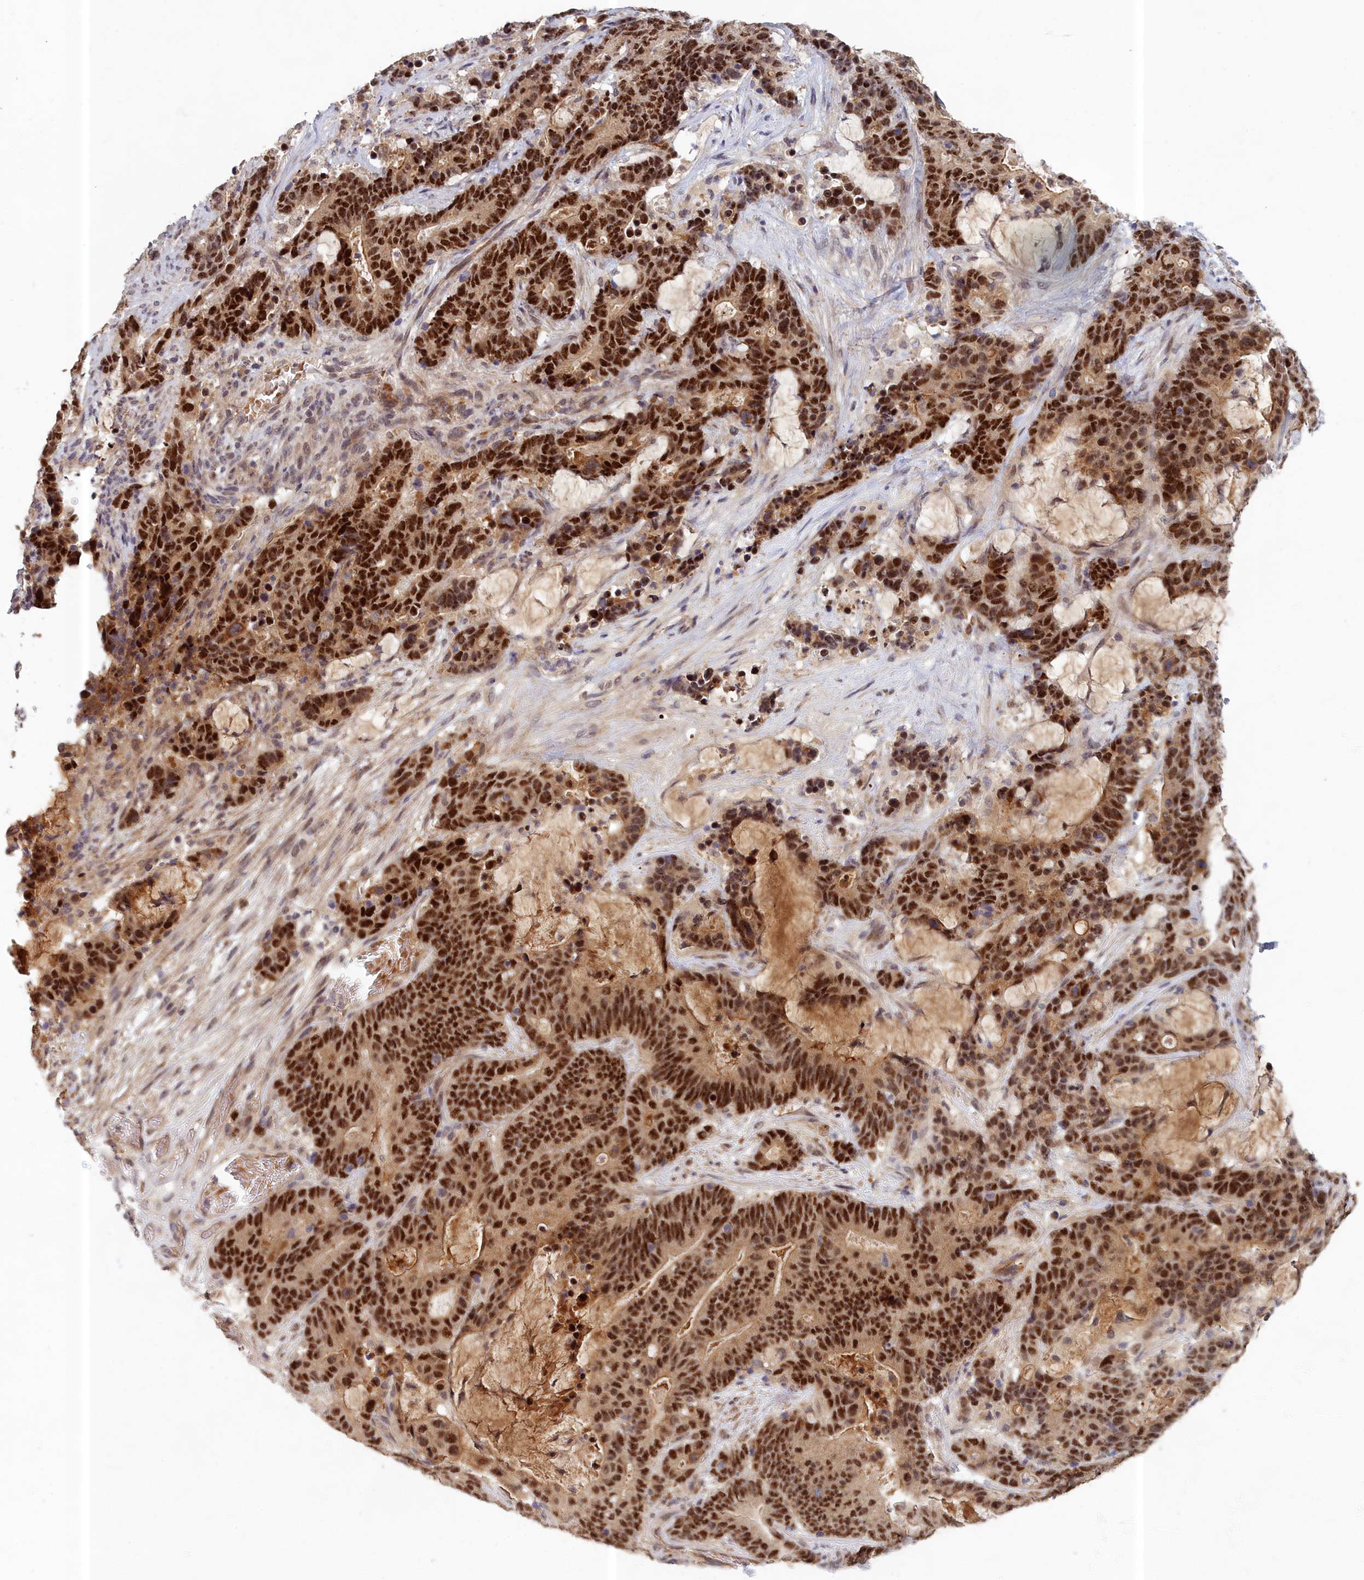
{"staining": {"intensity": "strong", "quantity": ">75%", "location": "cytoplasmic/membranous,nuclear"}, "tissue": "stomach cancer", "cell_type": "Tumor cells", "image_type": "cancer", "snomed": [{"axis": "morphology", "description": "Normal tissue, NOS"}, {"axis": "morphology", "description": "Adenocarcinoma, NOS"}, {"axis": "topography", "description": "Stomach"}], "caption": "Immunohistochemical staining of human stomach cancer (adenocarcinoma) demonstrates strong cytoplasmic/membranous and nuclear protein positivity in approximately >75% of tumor cells. Using DAB (3,3'-diaminobenzidine) (brown) and hematoxylin (blue) stains, captured at high magnification using brightfield microscopy.", "gene": "EARS2", "patient": {"sex": "female", "age": 64}}